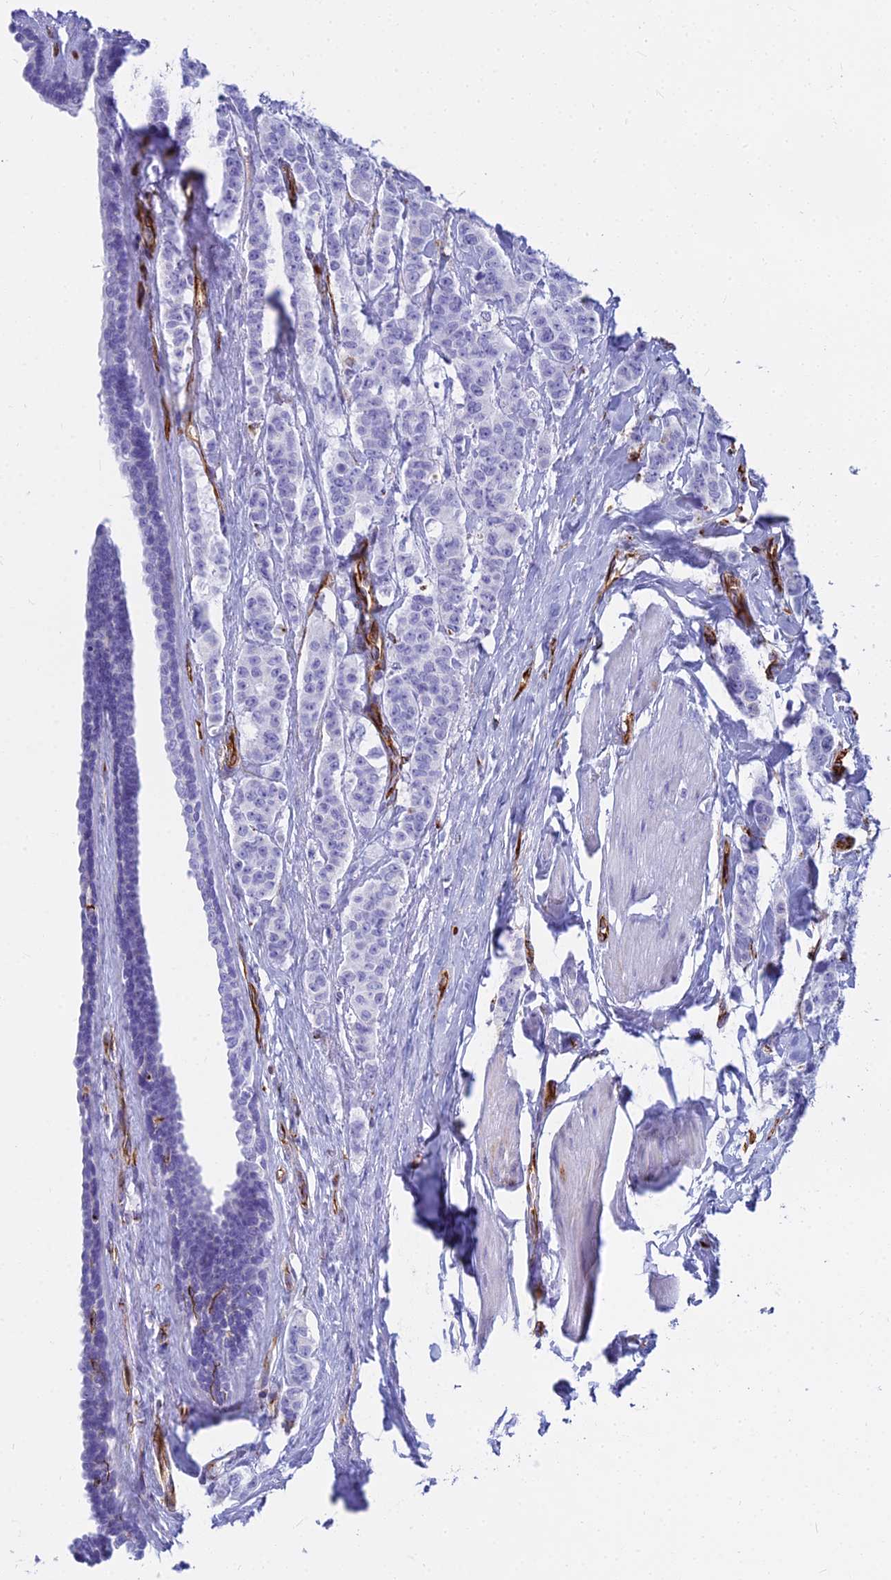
{"staining": {"intensity": "negative", "quantity": "none", "location": "none"}, "tissue": "breast cancer", "cell_type": "Tumor cells", "image_type": "cancer", "snomed": [{"axis": "morphology", "description": "Duct carcinoma"}, {"axis": "topography", "description": "Breast"}], "caption": "Tumor cells show no significant protein positivity in breast cancer.", "gene": "EVI2A", "patient": {"sex": "female", "age": 40}}